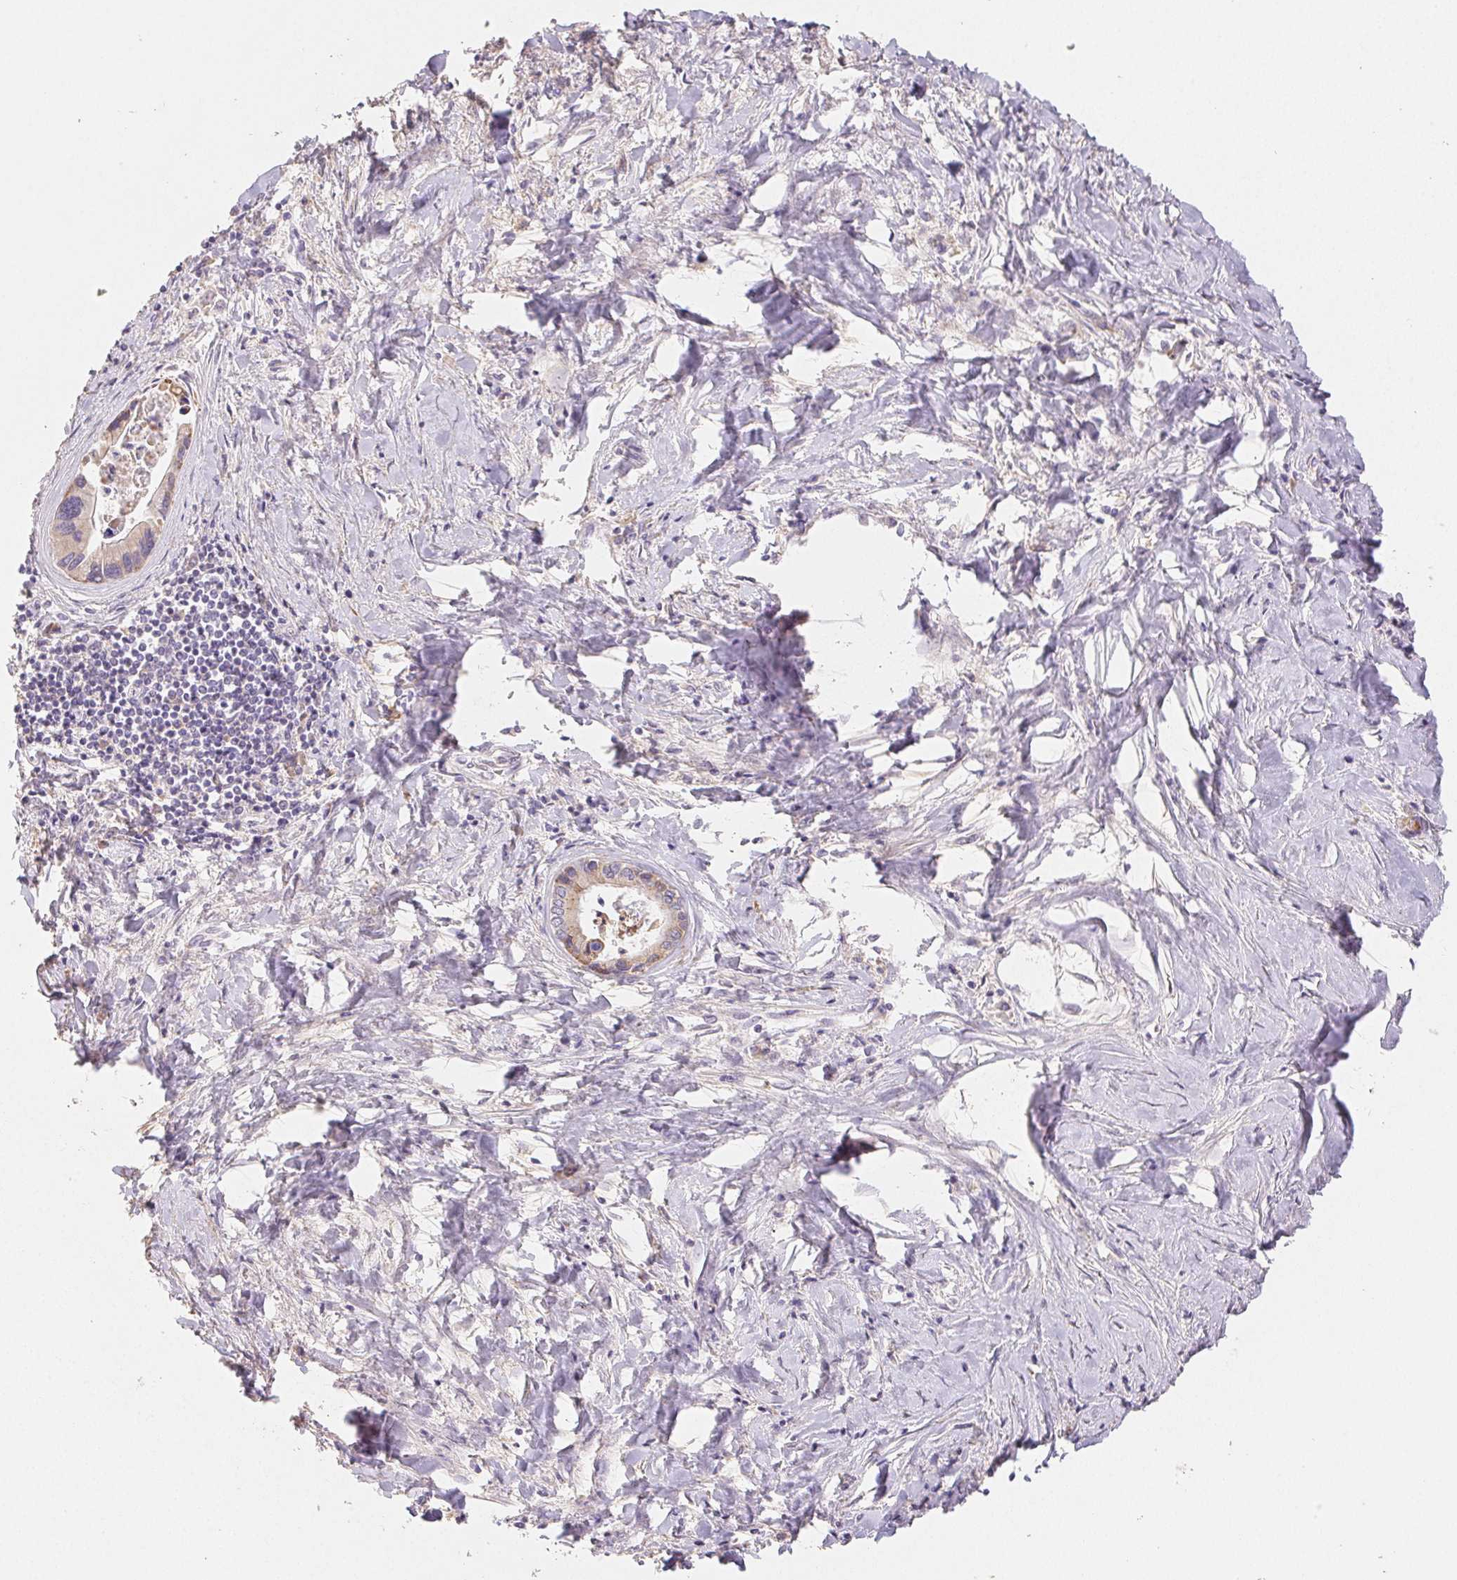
{"staining": {"intensity": "weak", "quantity": "25%-75%", "location": "cytoplasmic/membranous"}, "tissue": "liver cancer", "cell_type": "Tumor cells", "image_type": "cancer", "snomed": [{"axis": "morphology", "description": "Cholangiocarcinoma"}, {"axis": "topography", "description": "Liver"}], "caption": "Brown immunohistochemical staining in human cholangiocarcinoma (liver) exhibits weak cytoplasmic/membranous expression in approximately 25%-75% of tumor cells.", "gene": "ACVR1B", "patient": {"sex": "male", "age": 66}}